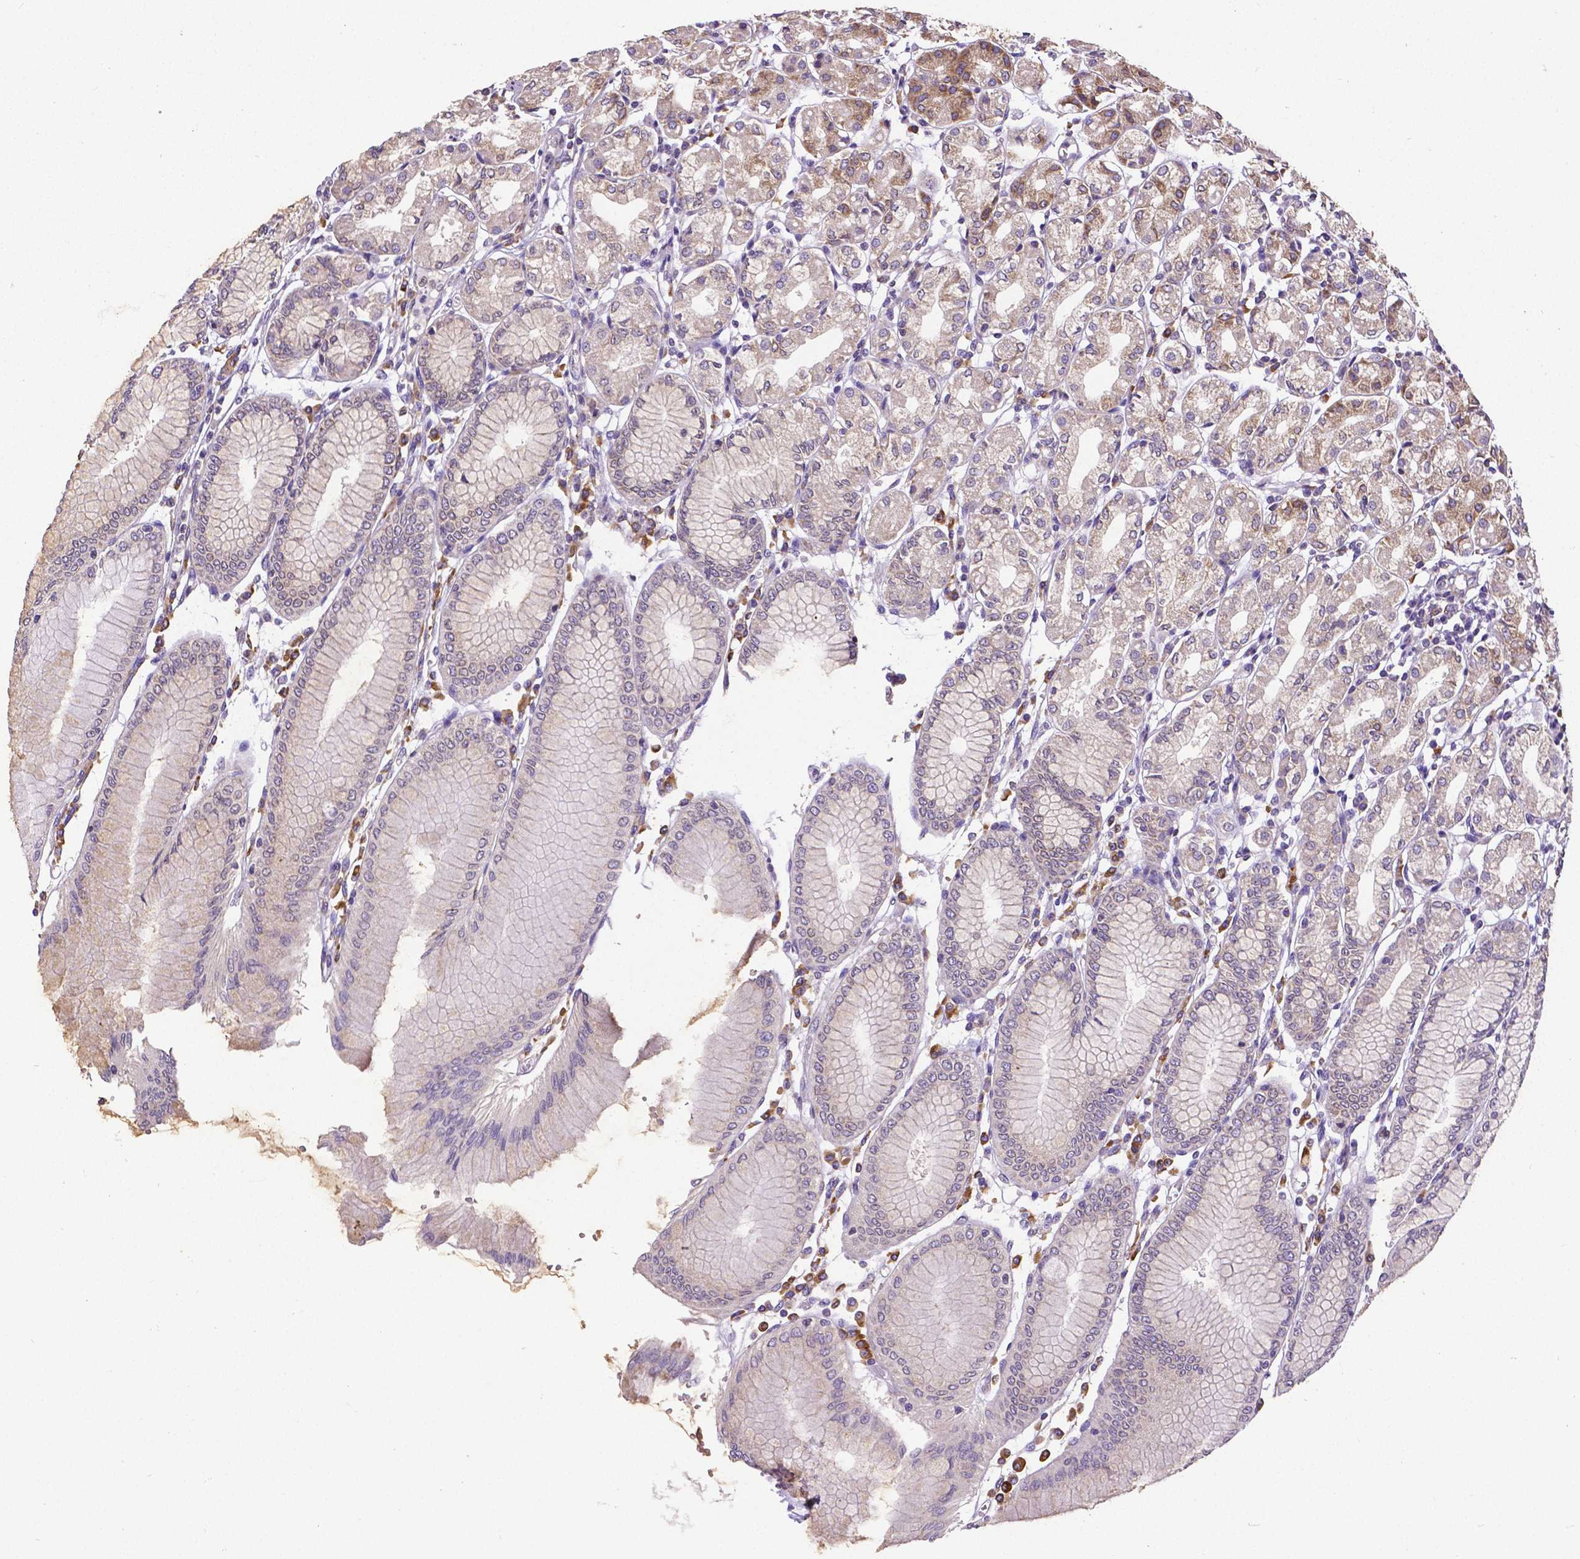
{"staining": {"intensity": "strong", "quantity": "25%-75%", "location": "cytoplasmic/membranous"}, "tissue": "stomach", "cell_type": "Glandular cells", "image_type": "normal", "snomed": [{"axis": "morphology", "description": "Normal tissue, NOS"}, {"axis": "topography", "description": "Skeletal muscle"}, {"axis": "topography", "description": "Stomach"}], "caption": "This histopathology image demonstrates IHC staining of unremarkable human stomach, with high strong cytoplasmic/membranous positivity in about 25%-75% of glandular cells.", "gene": "MTDH", "patient": {"sex": "female", "age": 57}}